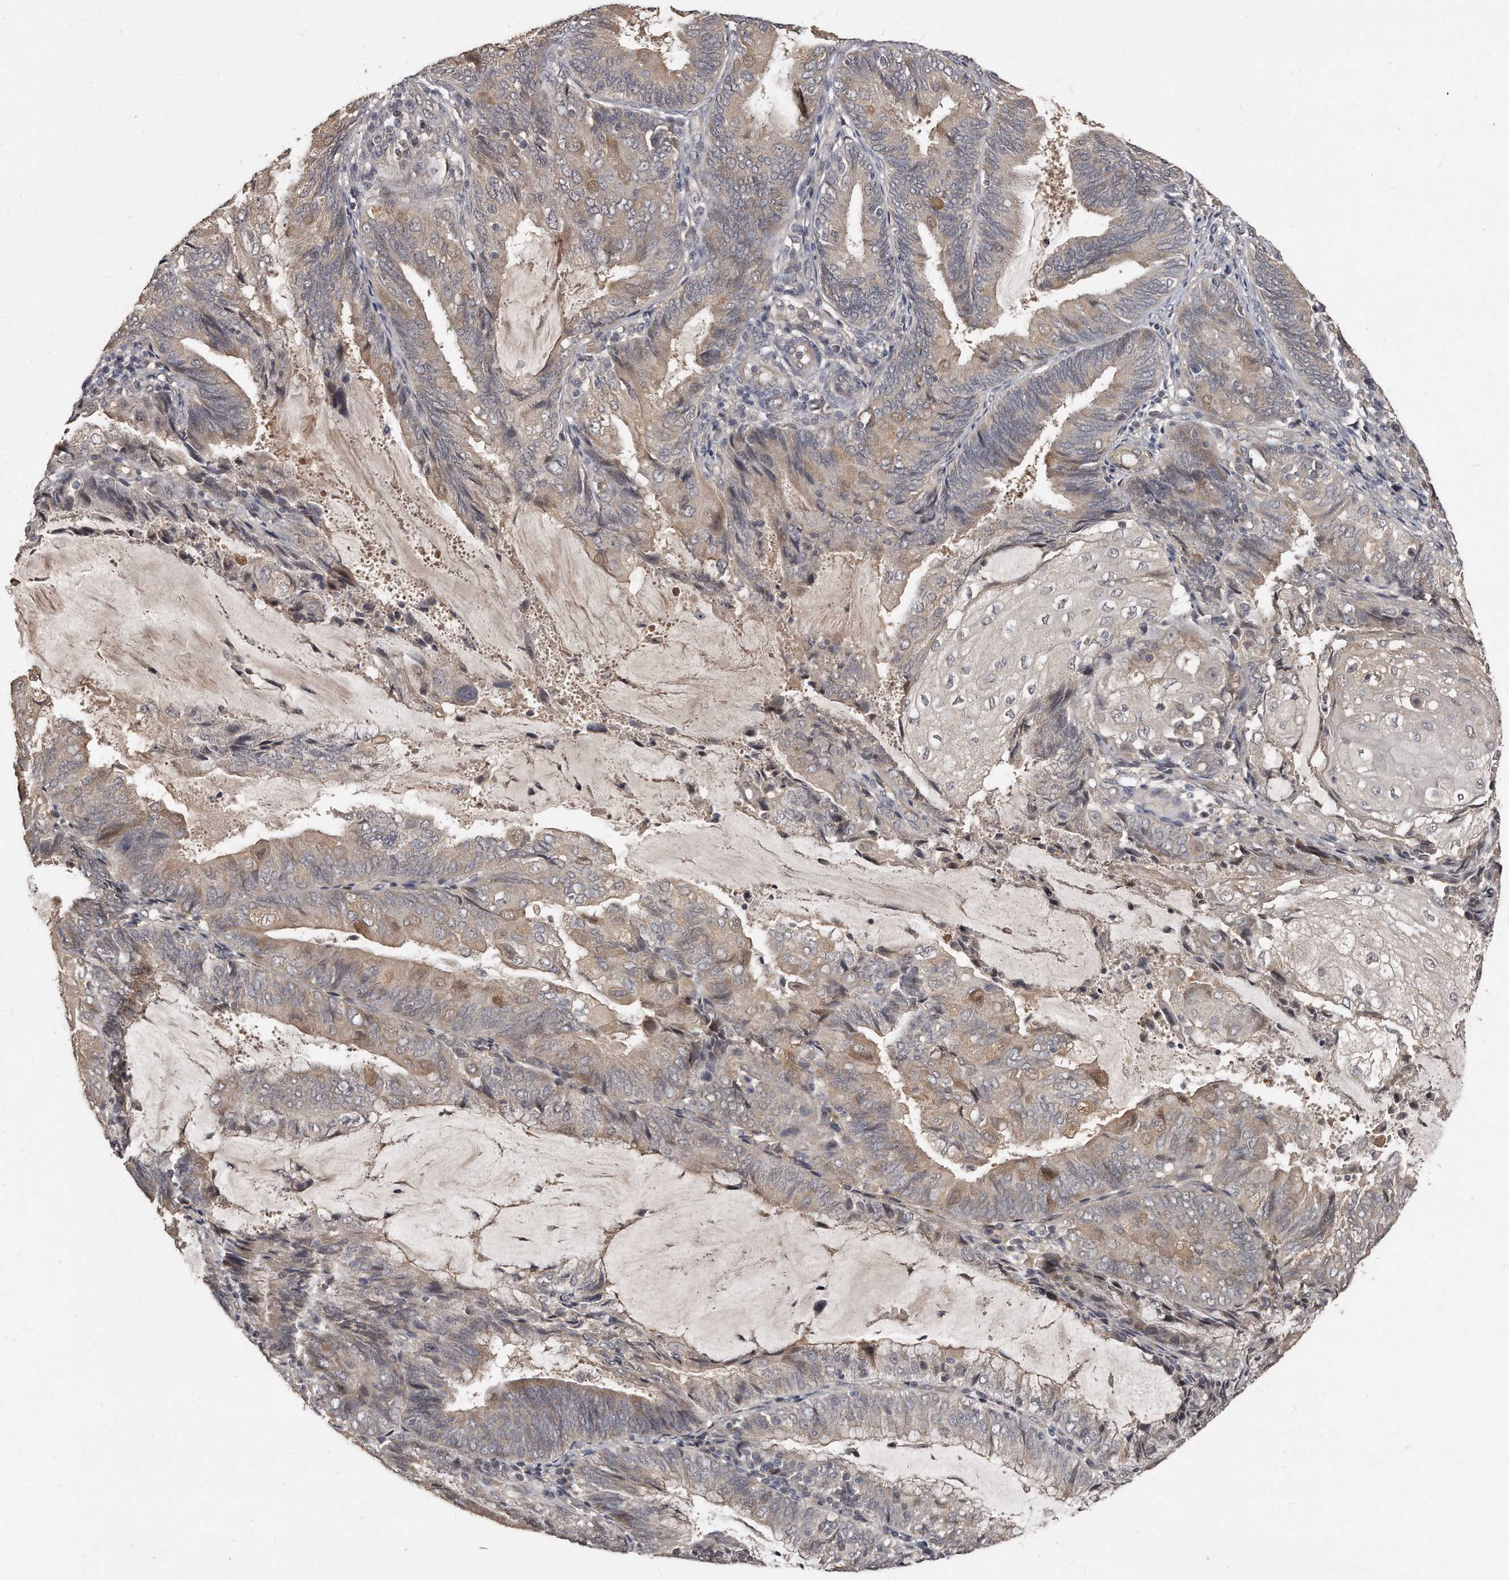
{"staining": {"intensity": "weak", "quantity": "<25%", "location": "cytoplasmic/membranous"}, "tissue": "endometrial cancer", "cell_type": "Tumor cells", "image_type": "cancer", "snomed": [{"axis": "morphology", "description": "Adenocarcinoma, NOS"}, {"axis": "topography", "description": "Endometrium"}], "caption": "Tumor cells show no significant staining in endometrial cancer (adenocarcinoma). (Immunohistochemistry (ihc), brightfield microscopy, high magnification).", "gene": "GRB10", "patient": {"sex": "female", "age": 81}}